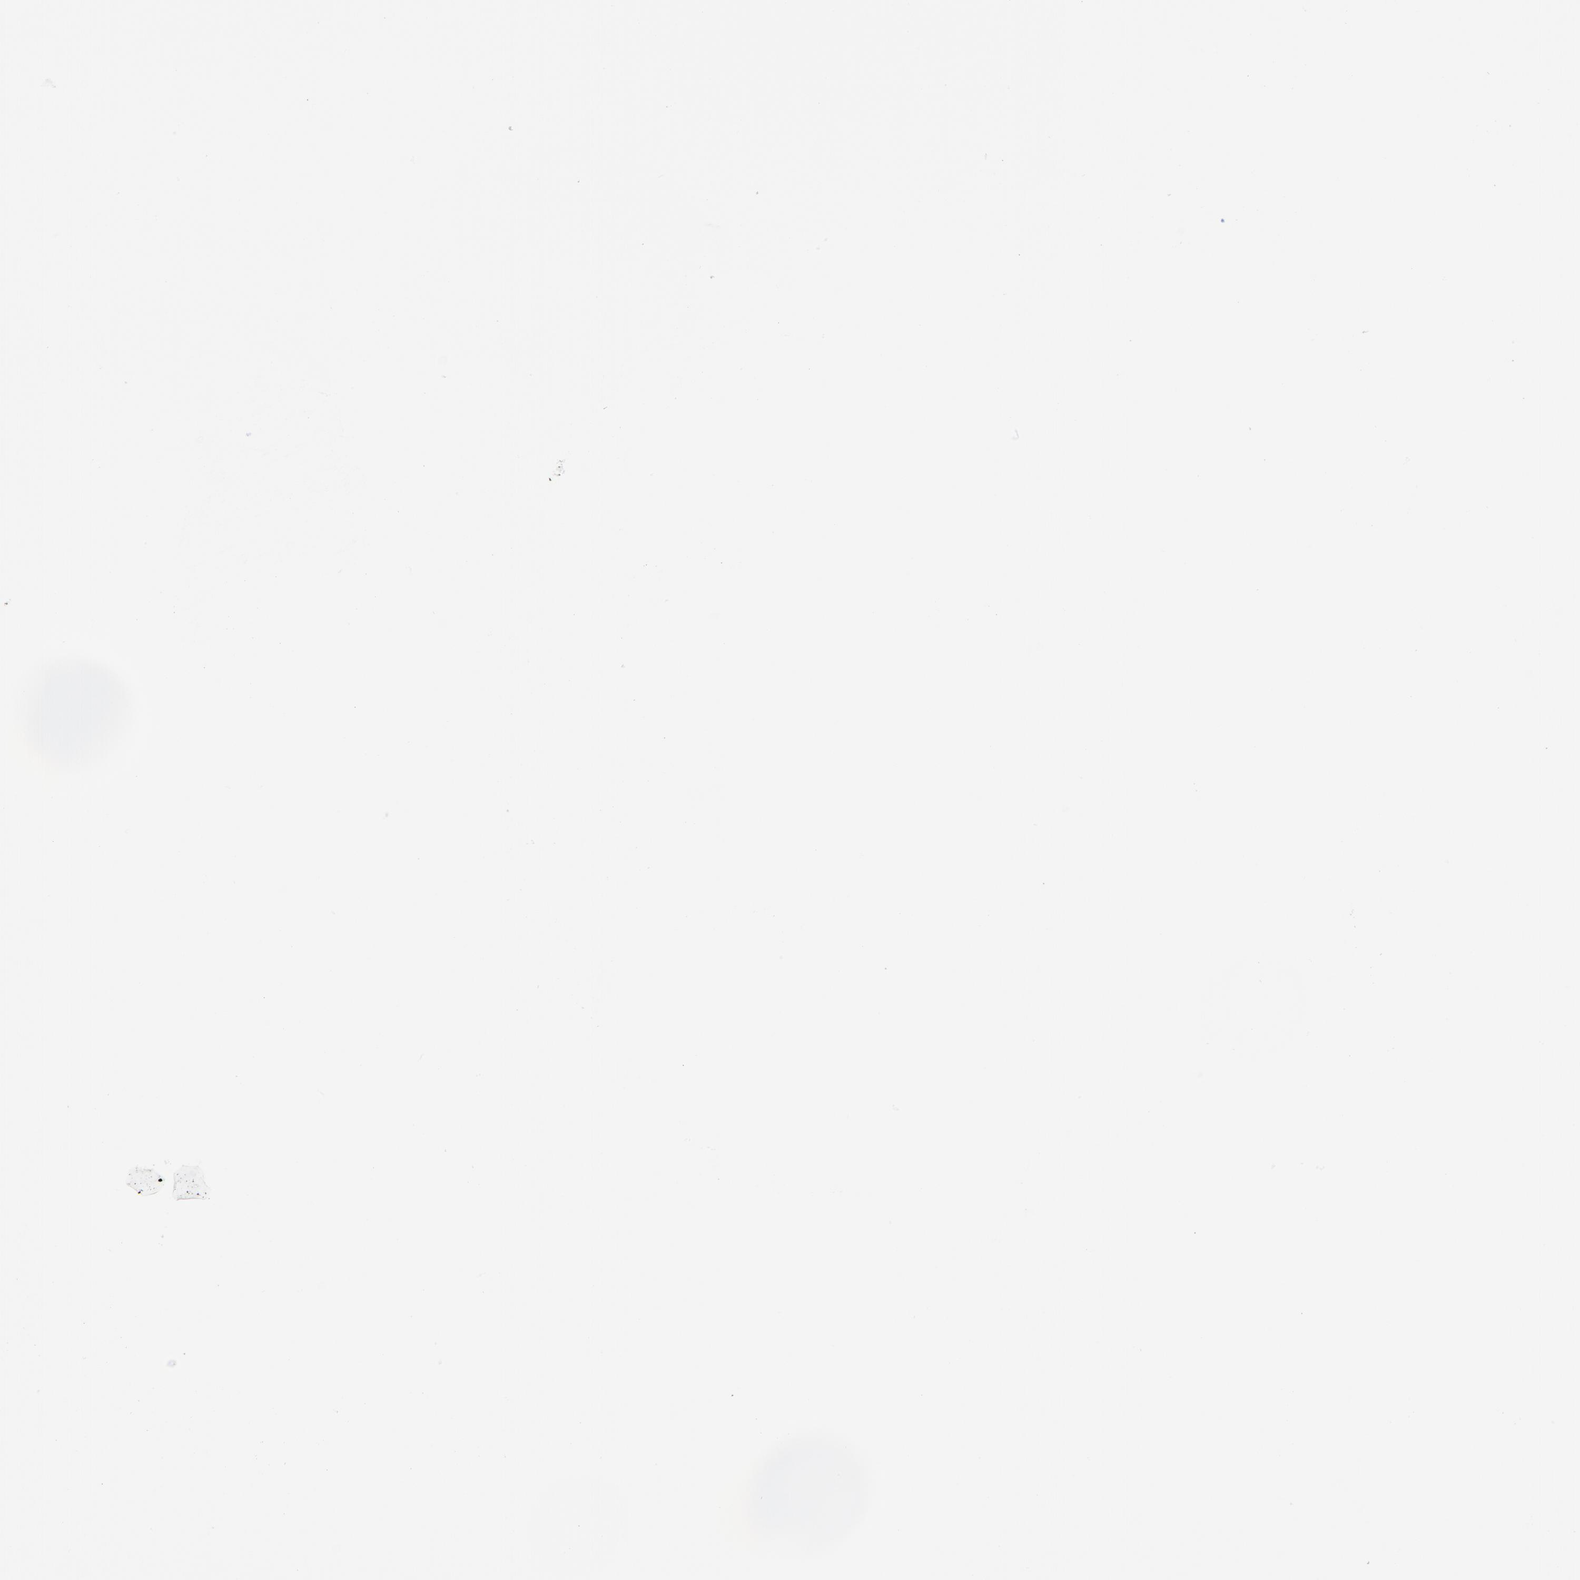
{"staining": {"intensity": "strong", "quantity": "<25%", "location": "nuclear"}, "tissue": "liver cancer", "cell_type": "Tumor cells", "image_type": "cancer", "snomed": [{"axis": "morphology", "description": "Carcinoma, Hepatocellular, NOS"}, {"axis": "topography", "description": "Liver"}], "caption": "Protein analysis of liver hepatocellular carcinoma tissue reveals strong nuclear positivity in about <25% of tumor cells. (Stains: DAB (3,3'-diaminobenzidine) in brown, nuclei in blue, Microscopy: brightfield microscopy at high magnification).", "gene": "XRCC6", "patient": {"sex": "female", "age": 66}}